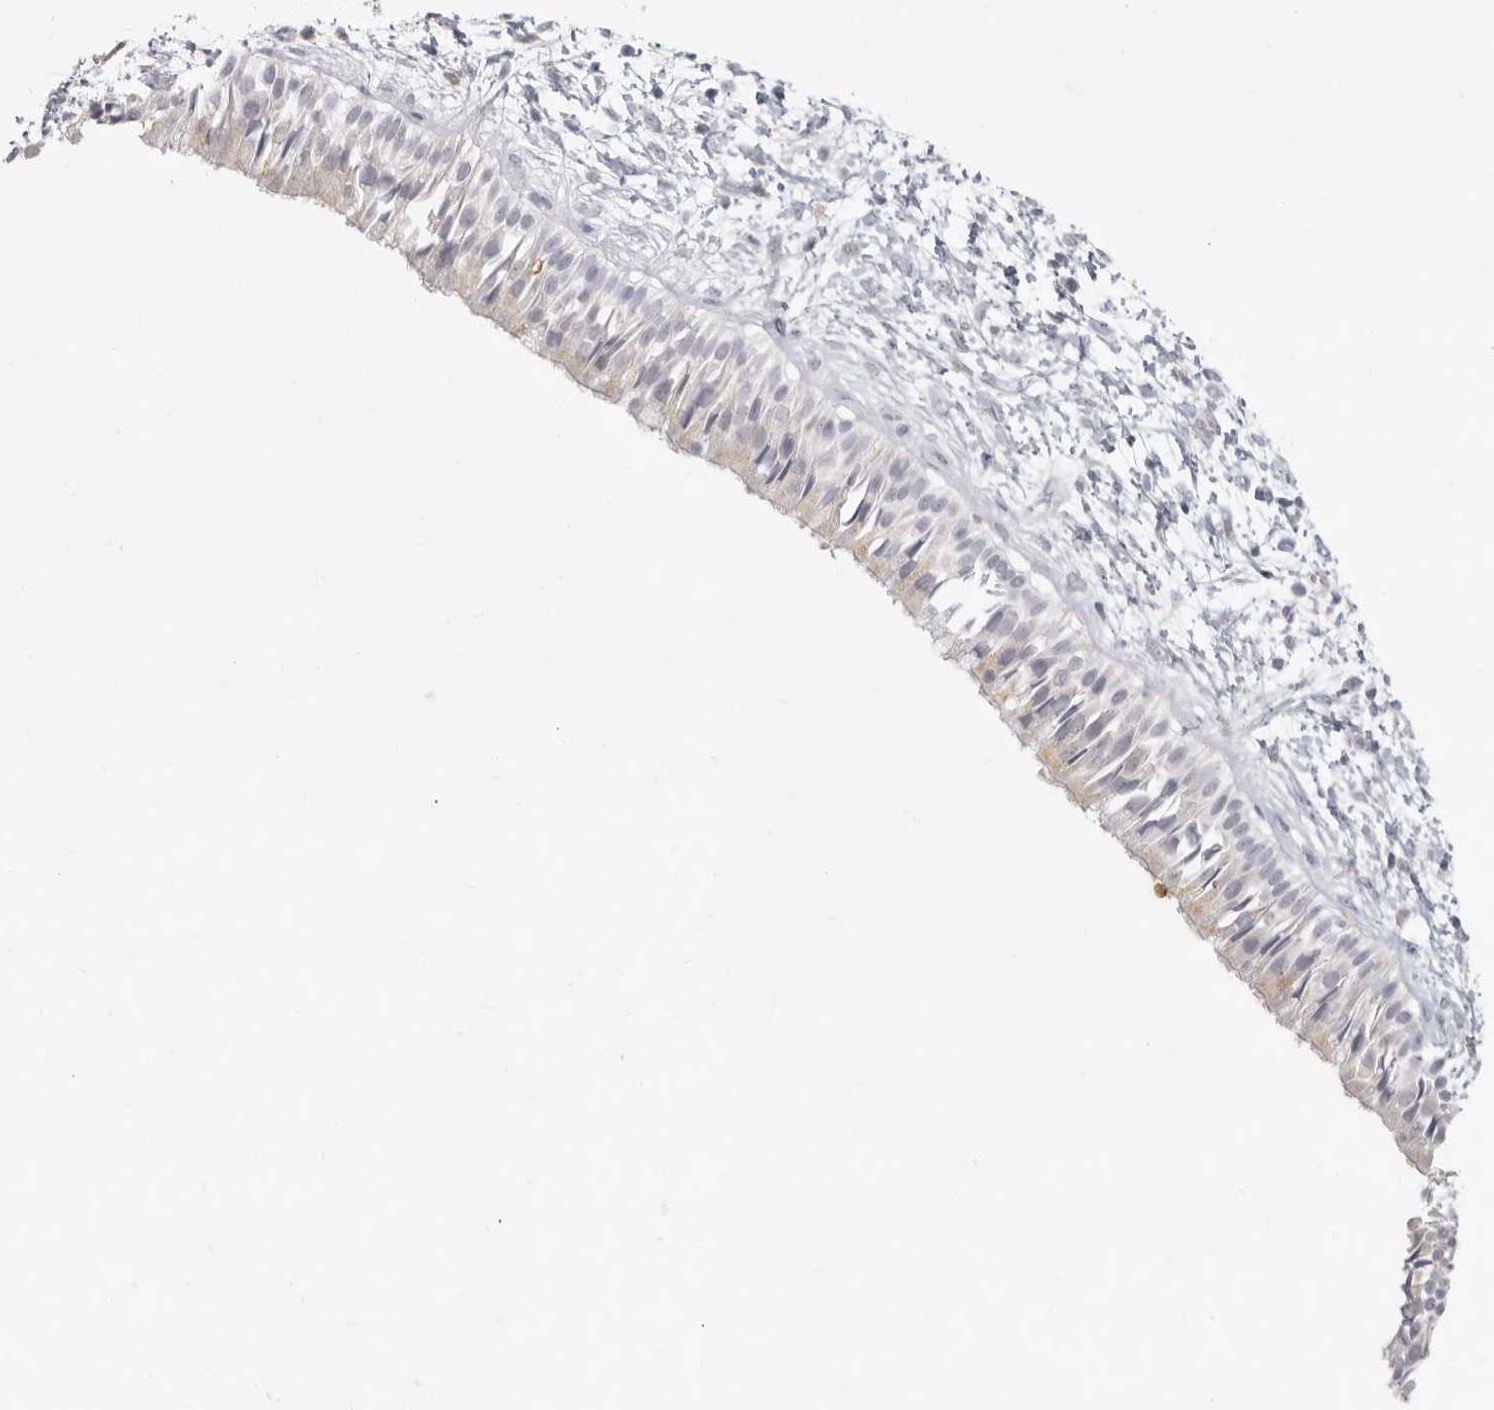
{"staining": {"intensity": "moderate", "quantity": "<25%", "location": "cytoplasmic/membranous"}, "tissue": "nasopharynx", "cell_type": "Respiratory epithelial cells", "image_type": "normal", "snomed": [{"axis": "morphology", "description": "Normal tissue, NOS"}, {"axis": "topography", "description": "Nasopharynx"}], "caption": "Nasopharynx was stained to show a protein in brown. There is low levels of moderate cytoplasmic/membranous positivity in approximately <25% of respiratory epithelial cells.", "gene": "NIBAN1", "patient": {"sex": "male", "age": 22}}